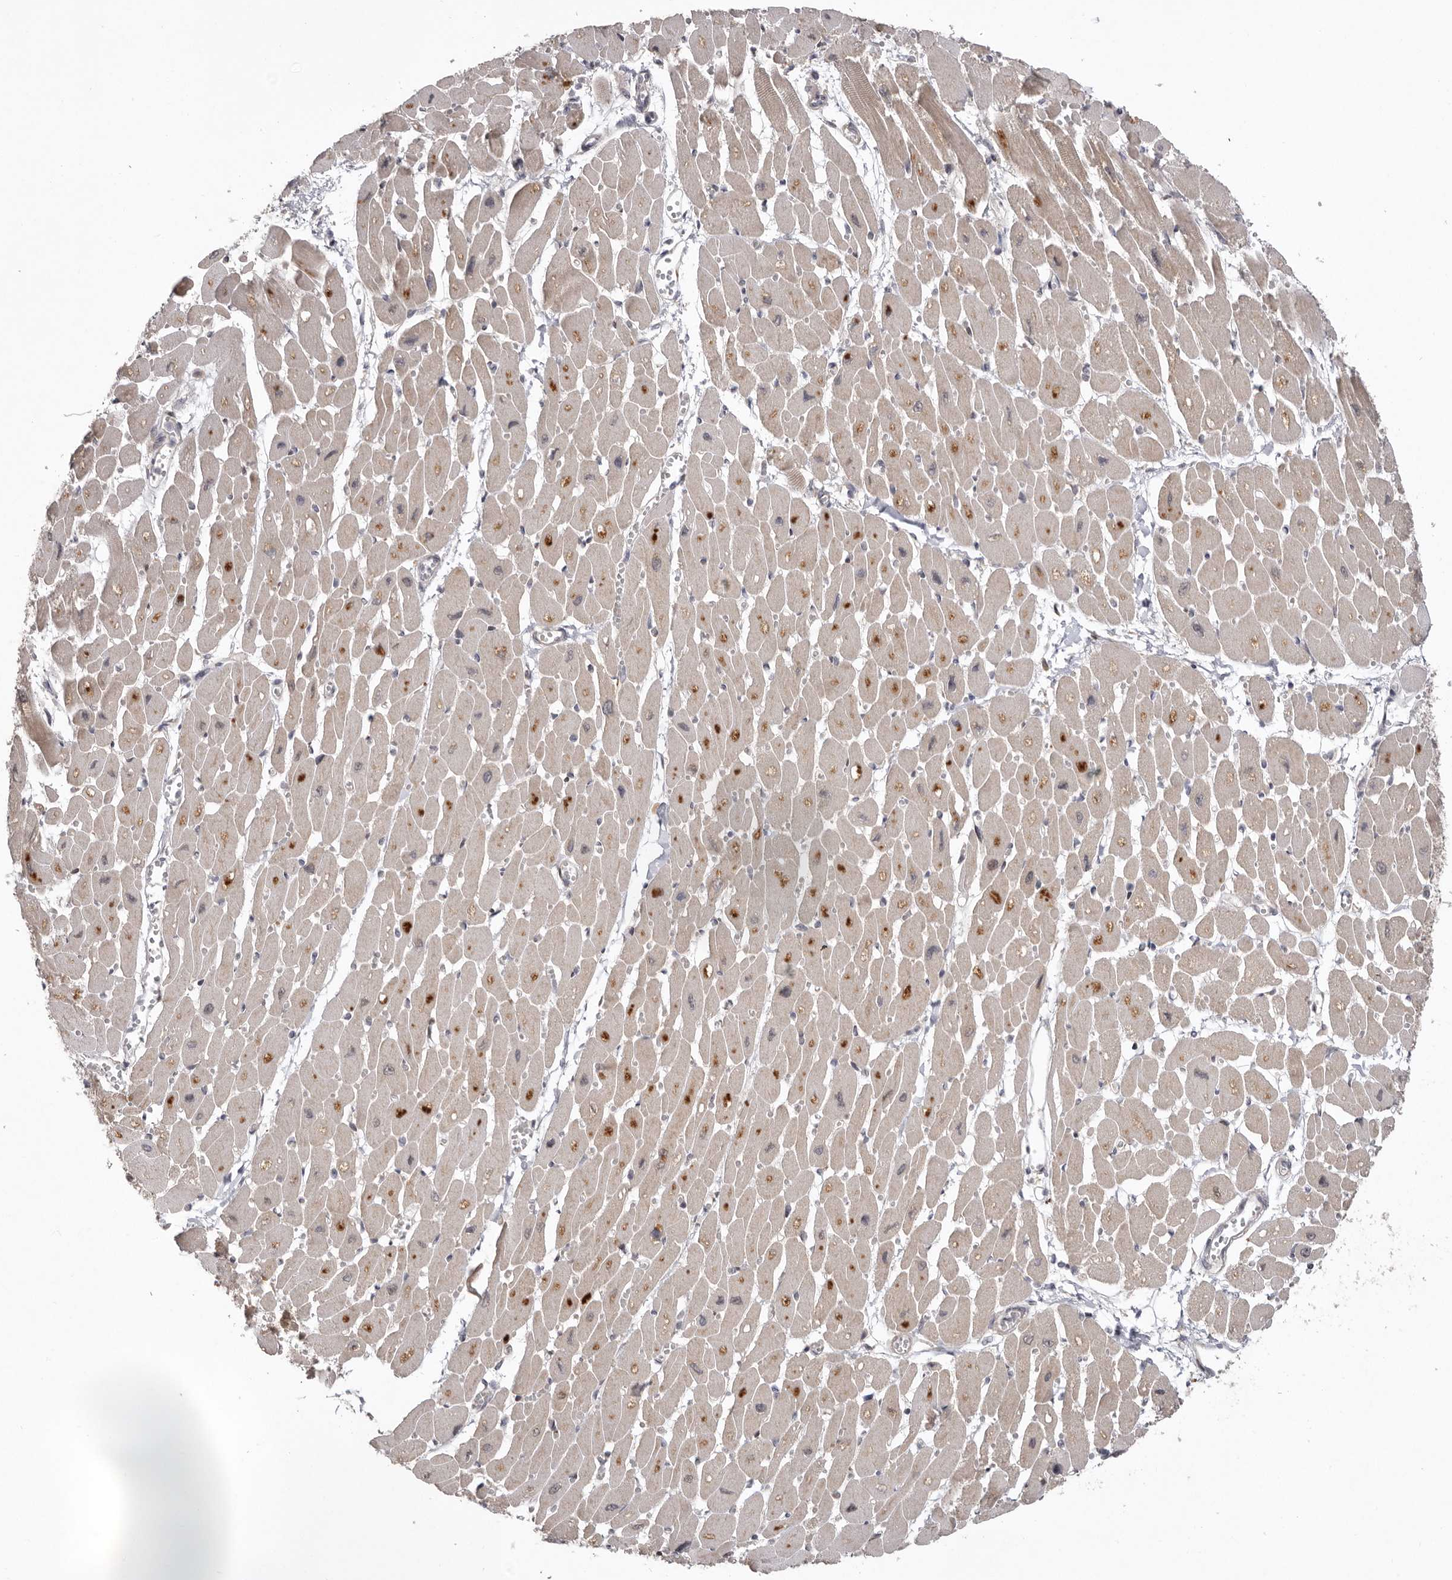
{"staining": {"intensity": "moderate", "quantity": ">75%", "location": "cytoplasmic/membranous"}, "tissue": "heart muscle", "cell_type": "Cardiomyocytes", "image_type": "normal", "snomed": [{"axis": "morphology", "description": "Normal tissue, NOS"}, {"axis": "topography", "description": "Heart"}], "caption": "Heart muscle stained with DAB immunohistochemistry (IHC) demonstrates medium levels of moderate cytoplasmic/membranous staining in approximately >75% of cardiomyocytes.", "gene": "NSUN4", "patient": {"sex": "female", "age": 54}}